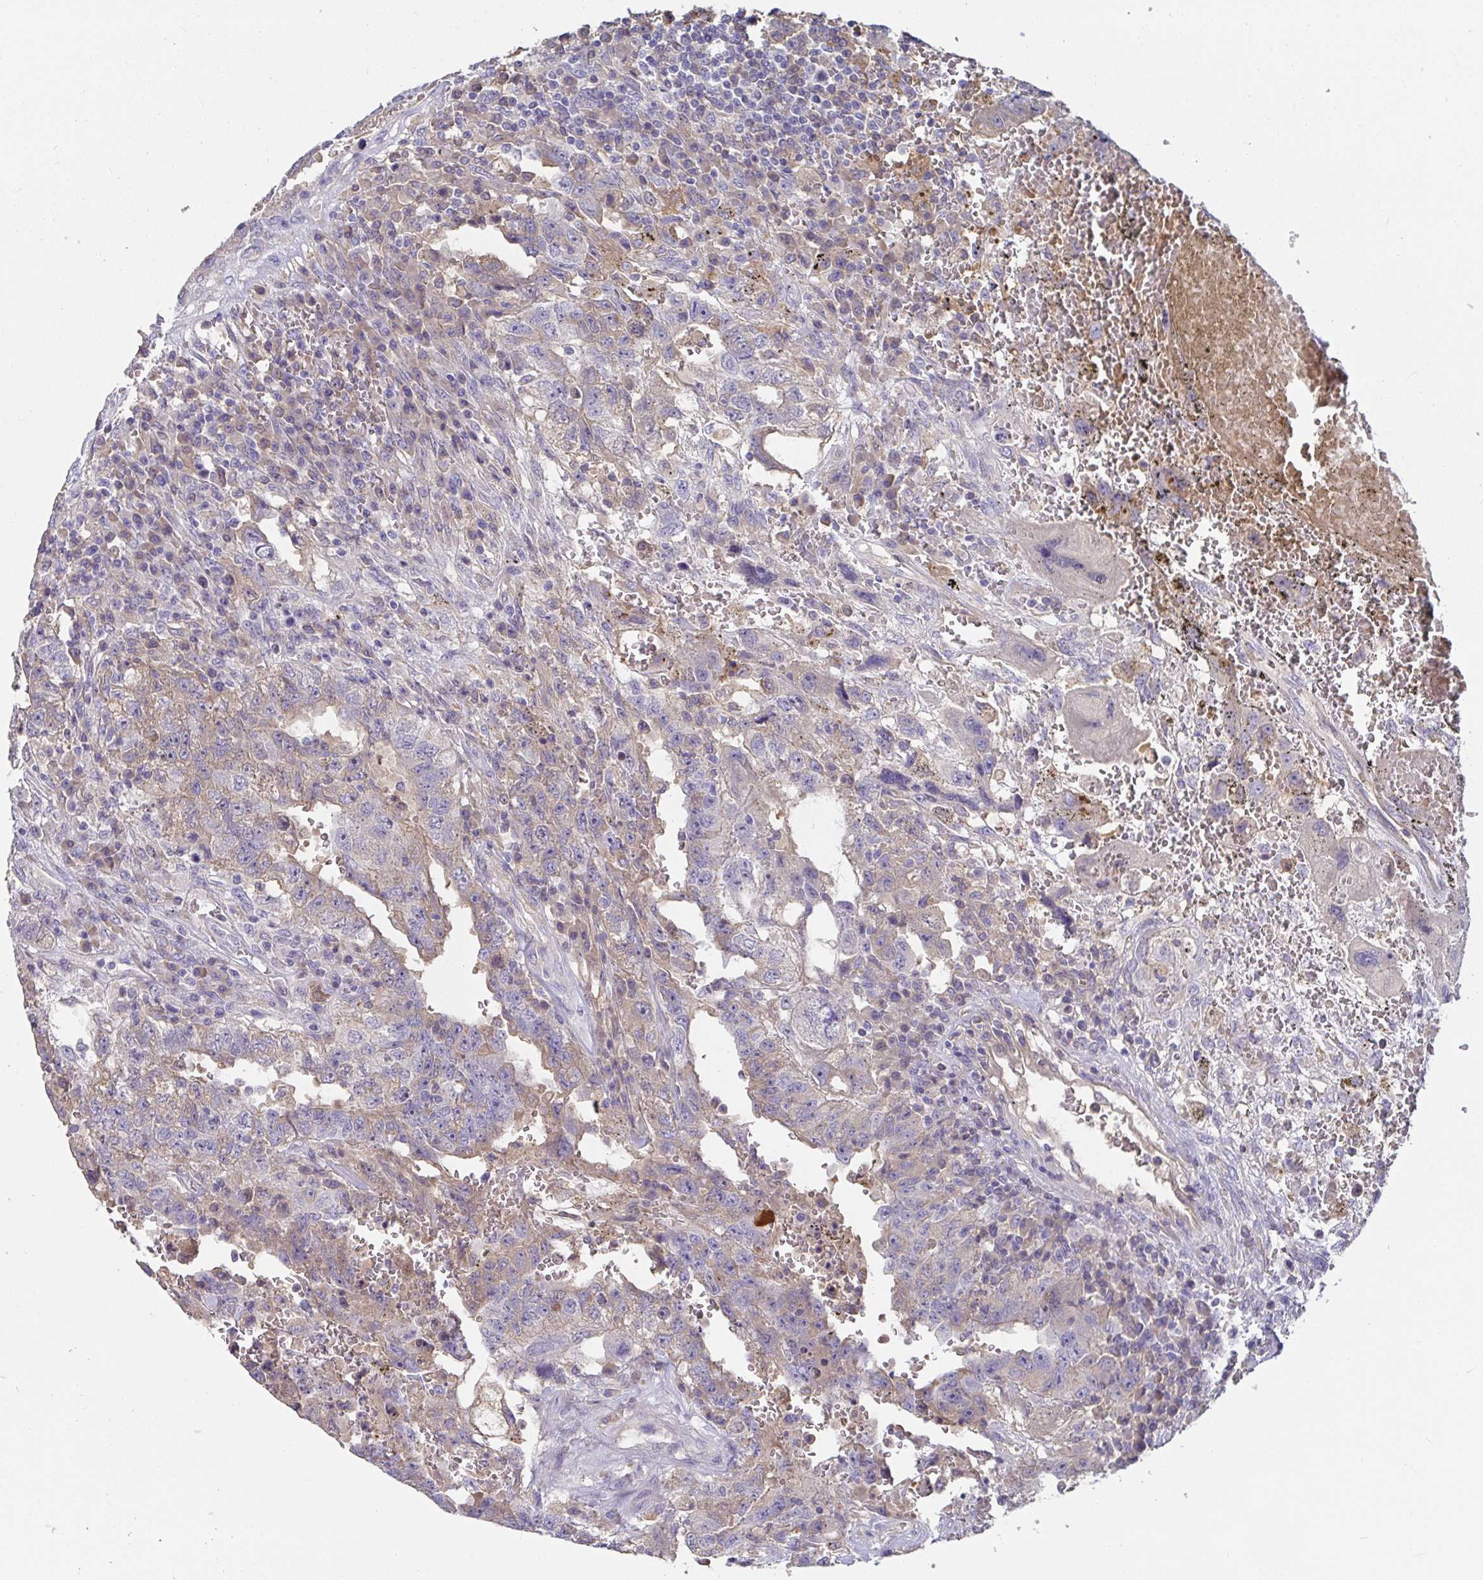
{"staining": {"intensity": "weak", "quantity": "<25%", "location": "cytoplasmic/membranous"}, "tissue": "testis cancer", "cell_type": "Tumor cells", "image_type": "cancer", "snomed": [{"axis": "morphology", "description": "Carcinoma, Embryonal, NOS"}, {"axis": "topography", "description": "Testis"}], "caption": "The photomicrograph displays no significant staining in tumor cells of testis cancer (embryonal carcinoma).", "gene": "ANO5", "patient": {"sex": "male", "age": 26}}